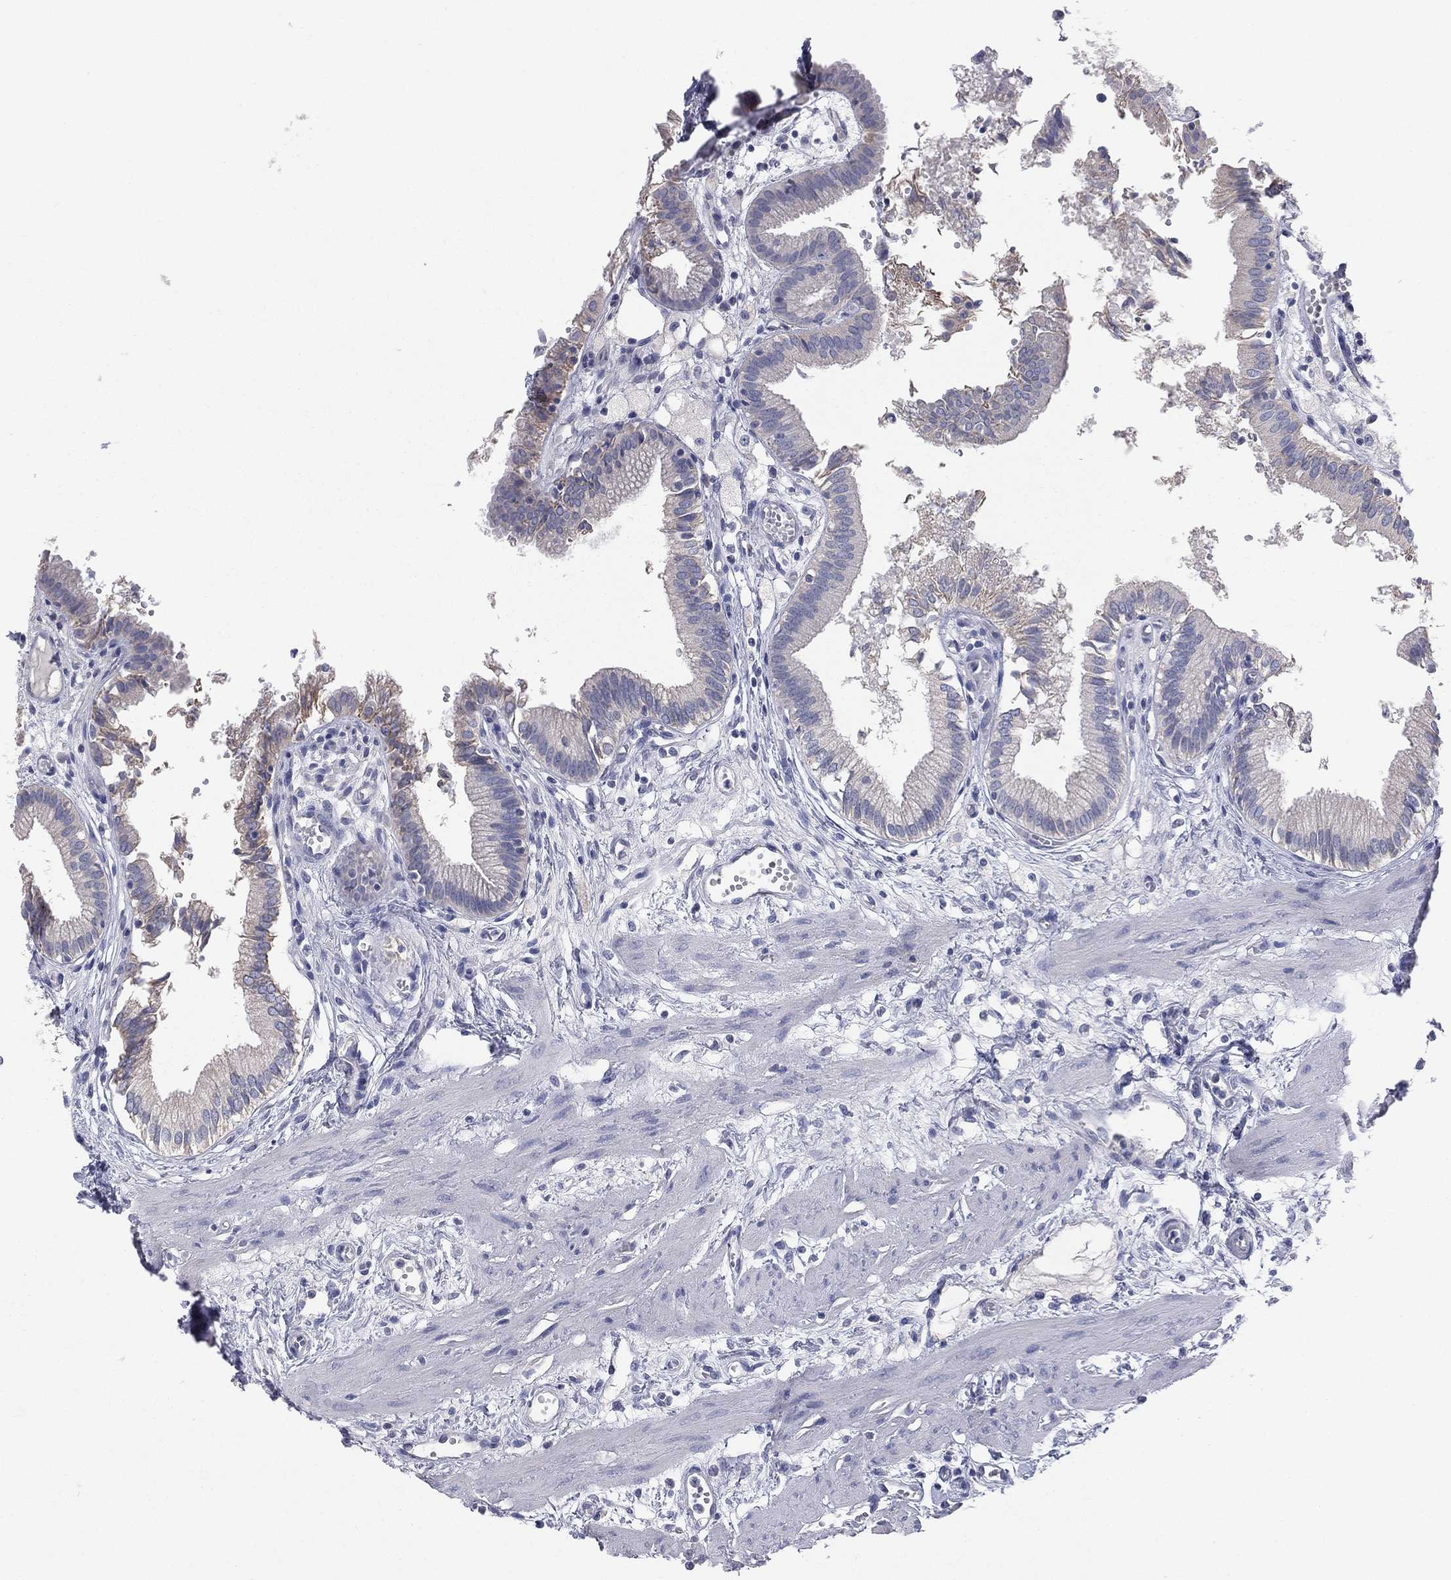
{"staining": {"intensity": "negative", "quantity": "none", "location": "none"}, "tissue": "gallbladder", "cell_type": "Glandular cells", "image_type": "normal", "snomed": [{"axis": "morphology", "description": "Normal tissue, NOS"}, {"axis": "topography", "description": "Gallbladder"}], "caption": "Image shows no significant protein expression in glandular cells of normal gallbladder.", "gene": "STK31", "patient": {"sex": "female", "age": 24}}